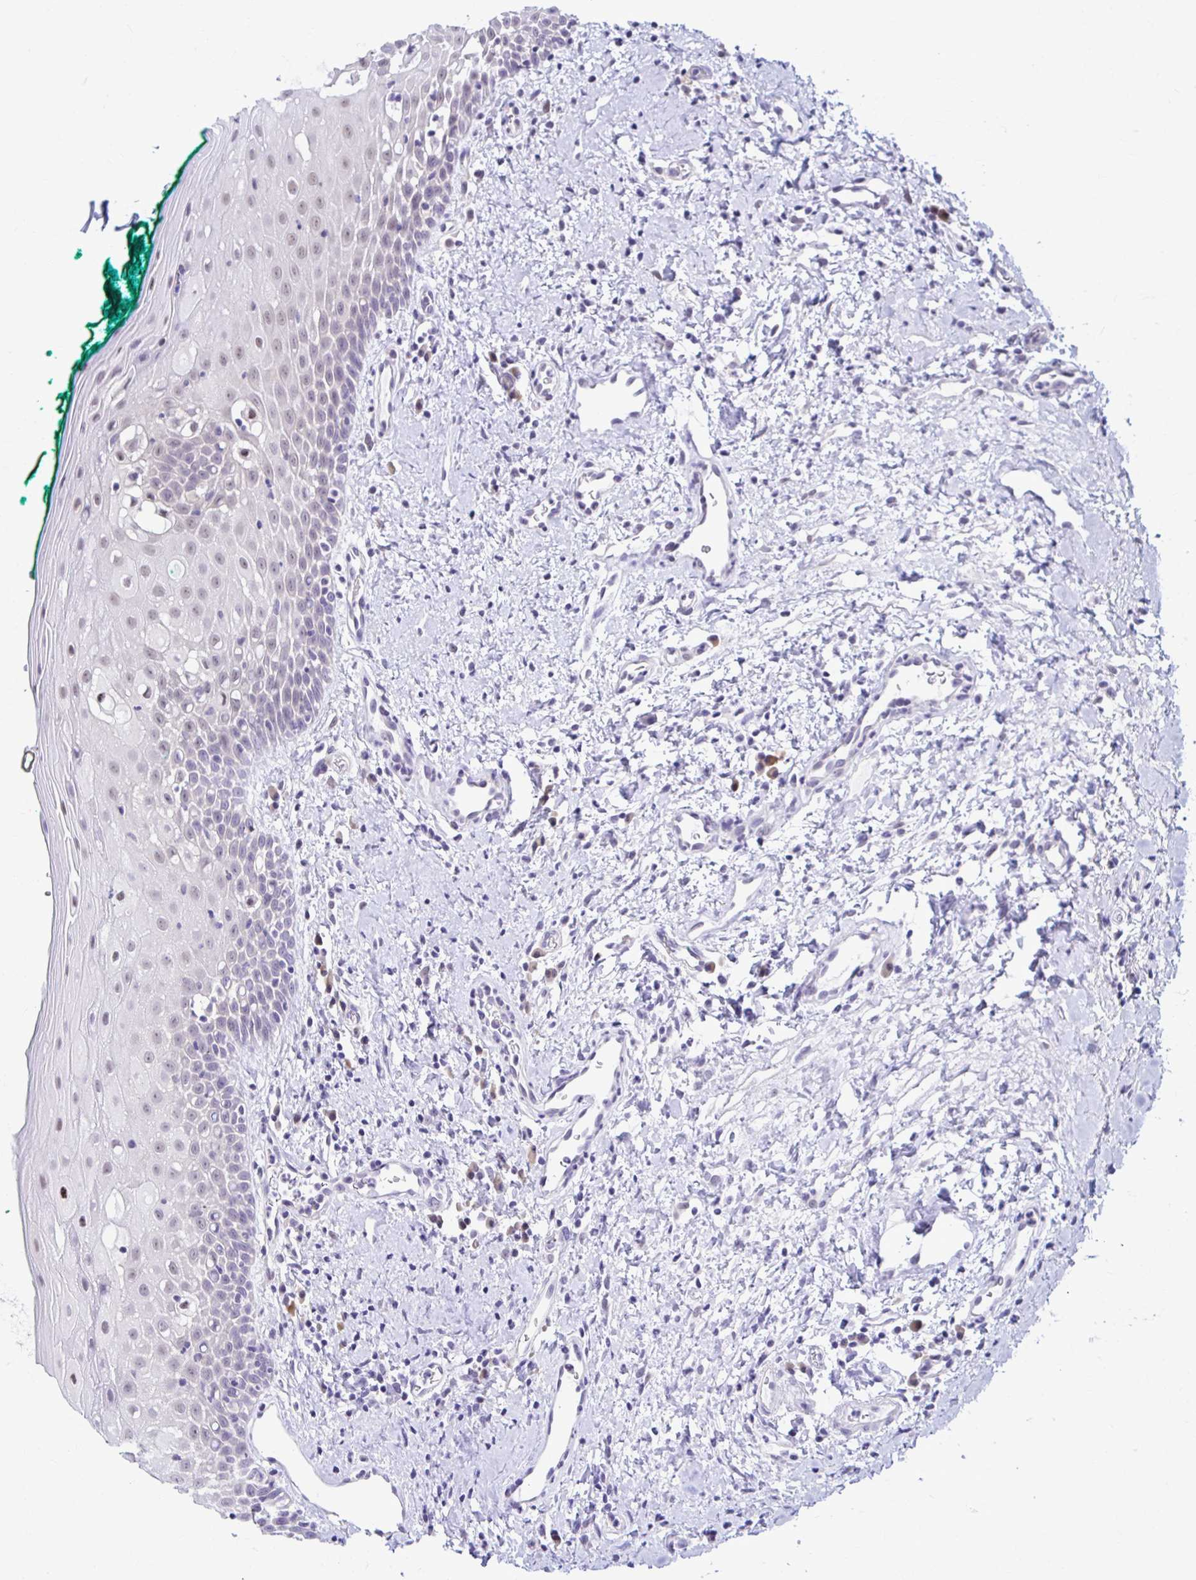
{"staining": {"intensity": "weak", "quantity": "<25%", "location": "nuclear"}, "tissue": "oral mucosa", "cell_type": "Squamous epithelial cells", "image_type": "normal", "snomed": [{"axis": "morphology", "description": "Normal tissue, NOS"}, {"axis": "topography", "description": "Oral tissue"}], "caption": "This is an immunohistochemistry histopathology image of benign human oral mucosa. There is no positivity in squamous epithelial cells.", "gene": "PSMD3", "patient": {"sex": "female", "age": 70}}